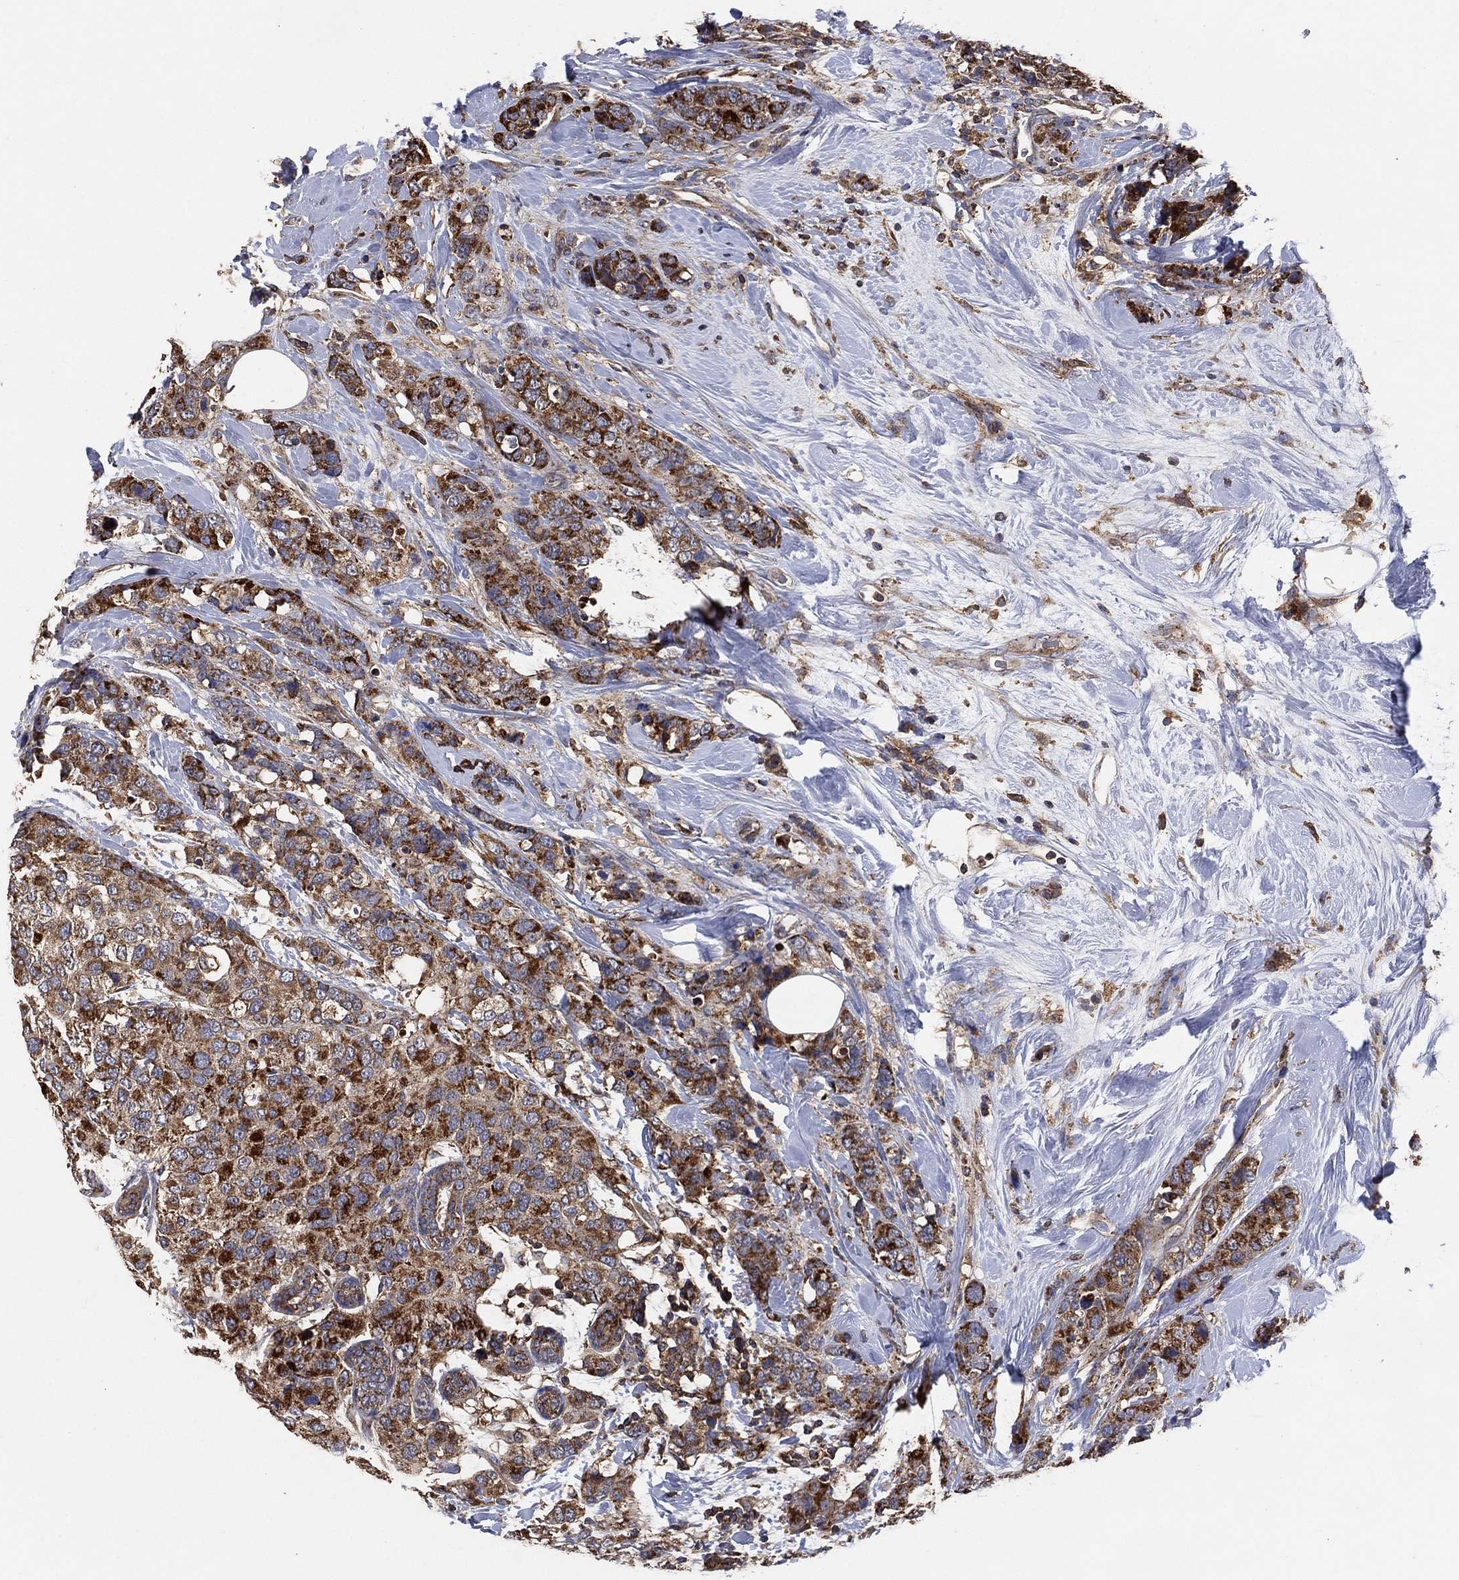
{"staining": {"intensity": "strong", "quantity": "25%-75%", "location": "cytoplasmic/membranous"}, "tissue": "breast cancer", "cell_type": "Tumor cells", "image_type": "cancer", "snomed": [{"axis": "morphology", "description": "Lobular carcinoma"}, {"axis": "topography", "description": "Breast"}], "caption": "An immunohistochemistry micrograph of neoplastic tissue is shown. Protein staining in brown shows strong cytoplasmic/membranous positivity in lobular carcinoma (breast) within tumor cells.", "gene": "LIMD1", "patient": {"sex": "female", "age": 59}}